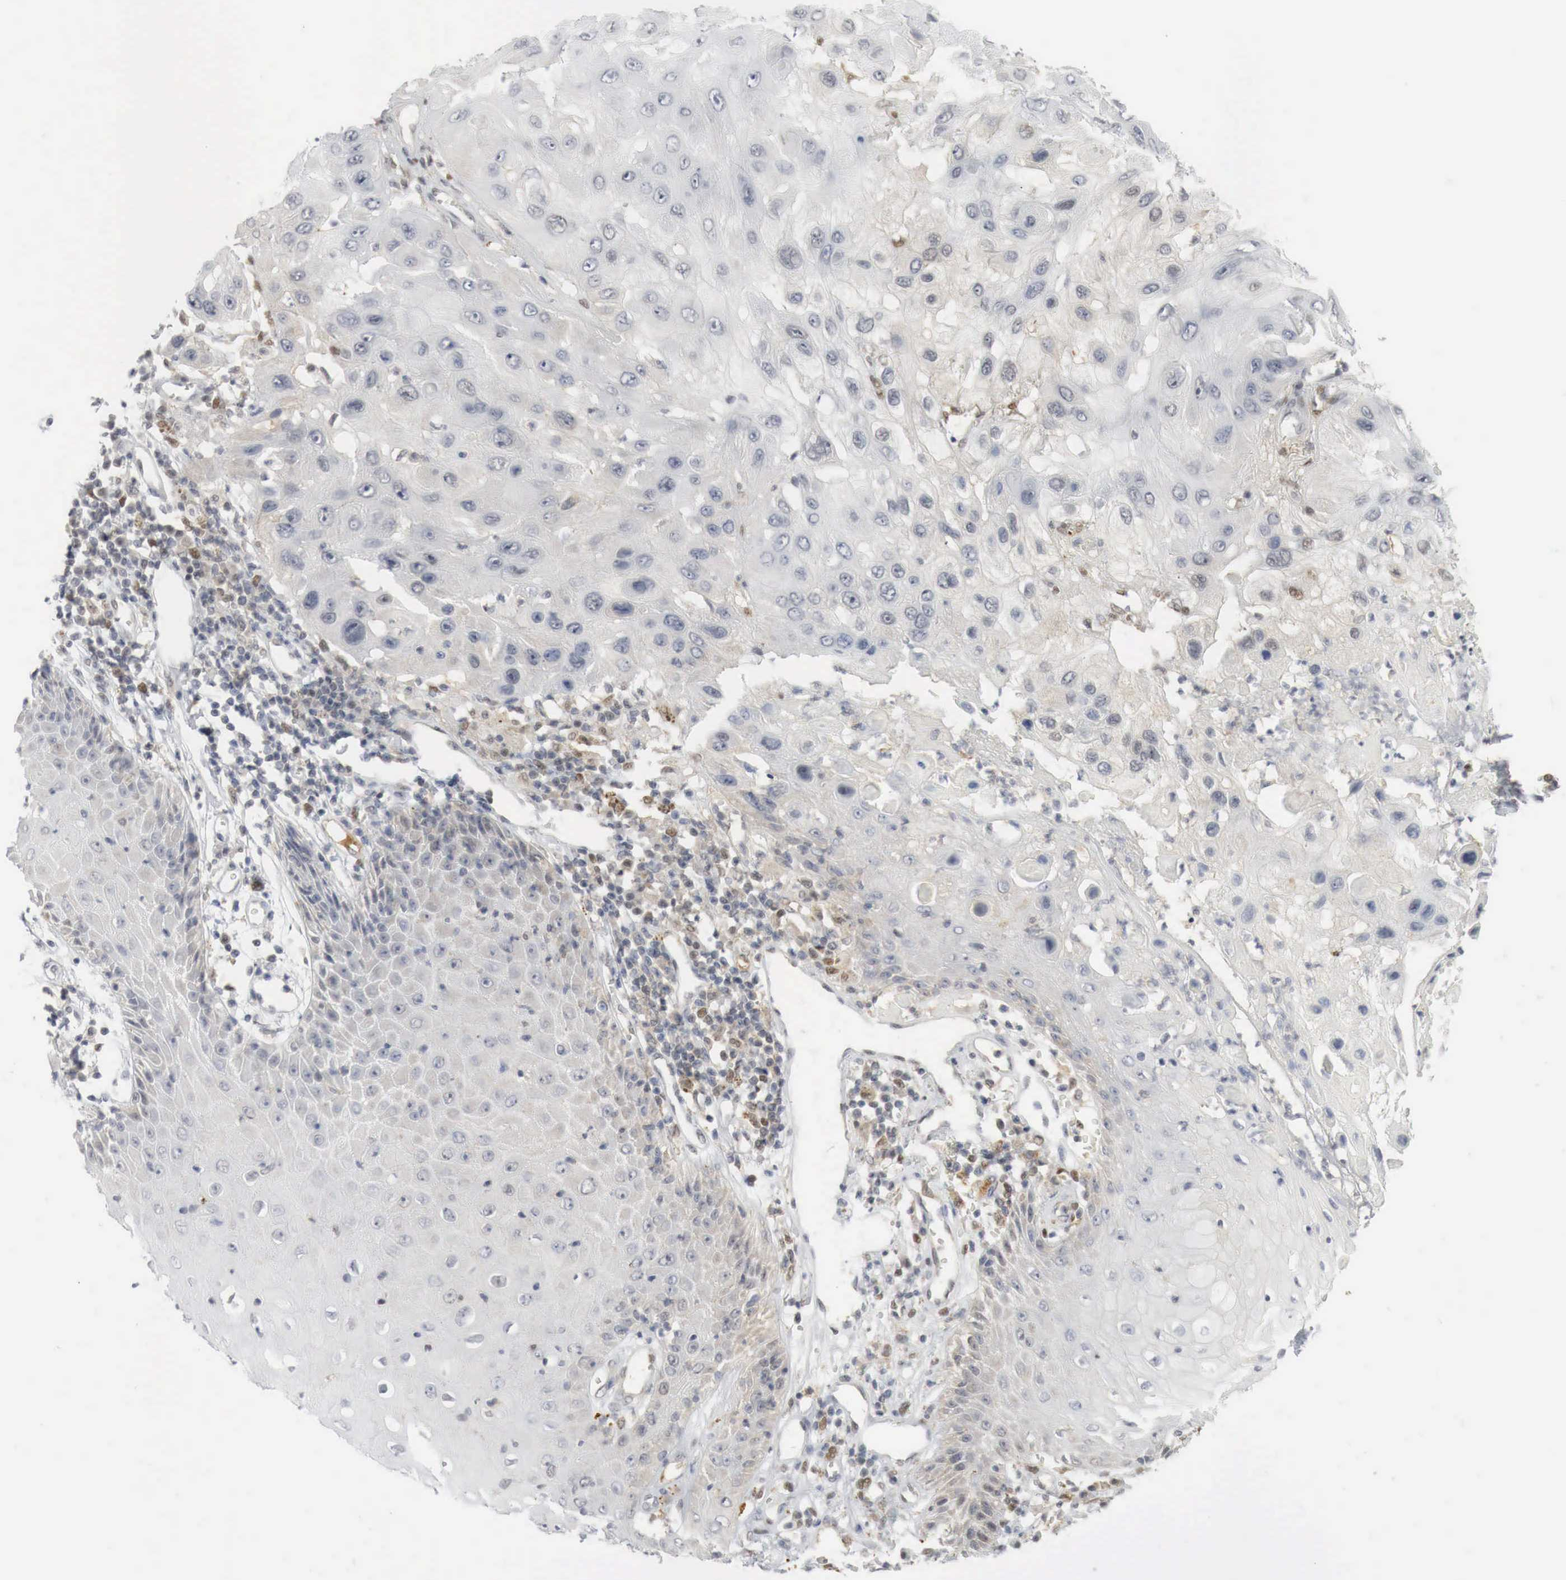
{"staining": {"intensity": "weak", "quantity": "<25%", "location": "cytoplasmic/membranous,nuclear"}, "tissue": "skin cancer", "cell_type": "Tumor cells", "image_type": "cancer", "snomed": [{"axis": "morphology", "description": "Squamous cell carcinoma, NOS"}, {"axis": "topography", "description": "Skin"}, {"axis": "topography", "description": "Anal"}], "caption": "This photomicrograph is of squamous cell carcinoma (skin) stained with immunohistochemistry to label a protein in brown with the nuclei are counter-stained blue. There is no expression in tumor cells.", "gene": "MYC", "patient": {"sex": "male", "age": 61}}